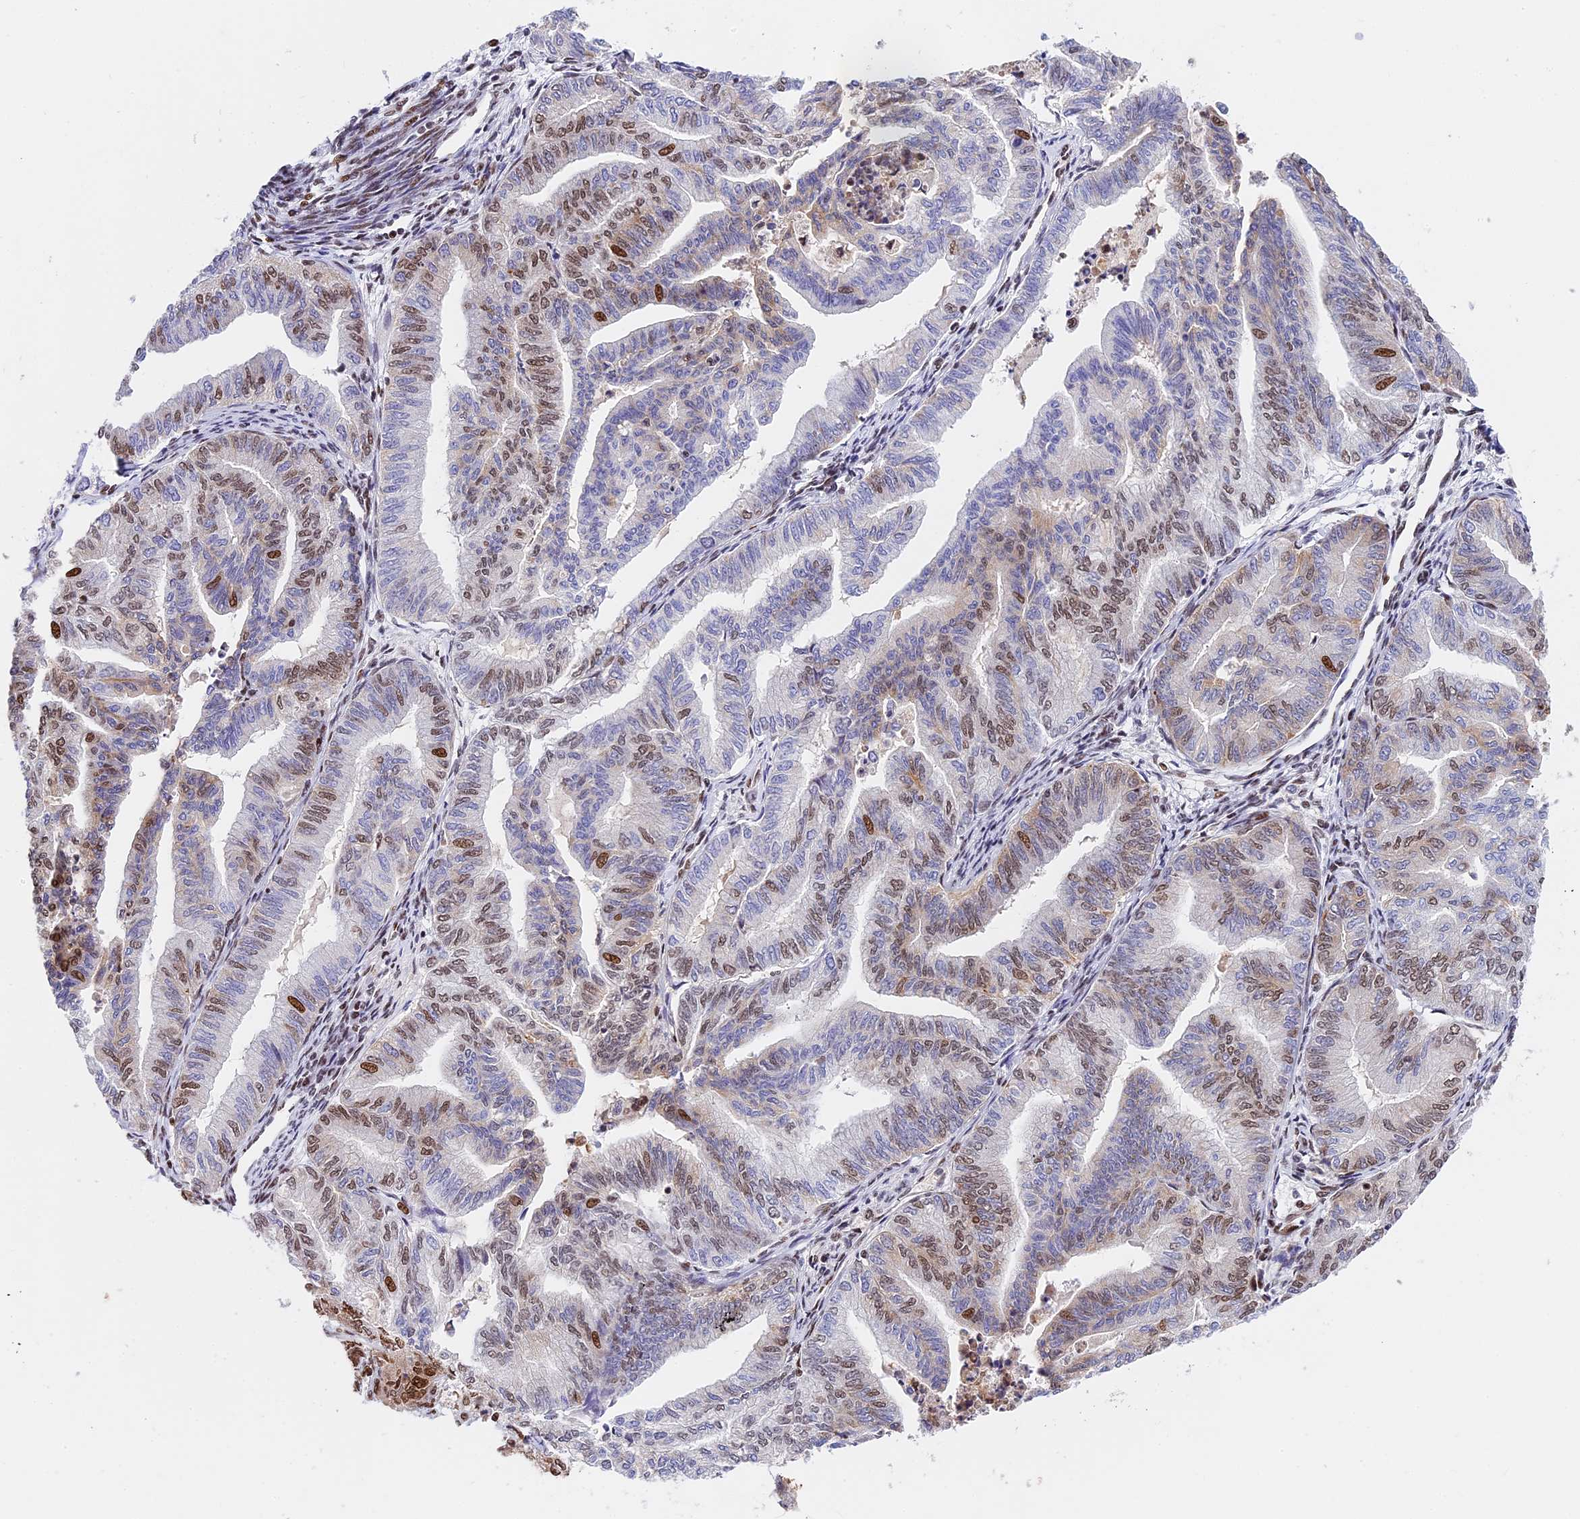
{"staining": {"intensity": "strong", "quantity": "25%-75%", "location": "nuclear"}, "tissue": "endometrial cancer", "cell_type": "Tumor cells", "image_type": "cancer", "snomed": [{"axis": "morphology", "description": "Adenocarcinoma, NOS"}, {"axis": "topography", "description": "Endometrium"}], "caption": "An image of endometrial cancer (adenocarcinoma) stained for a protein reveals strong nuclear brown staining in tumor cells.", "gene": "SBNO1", "patient": {"sex": "female", "age": 79}}